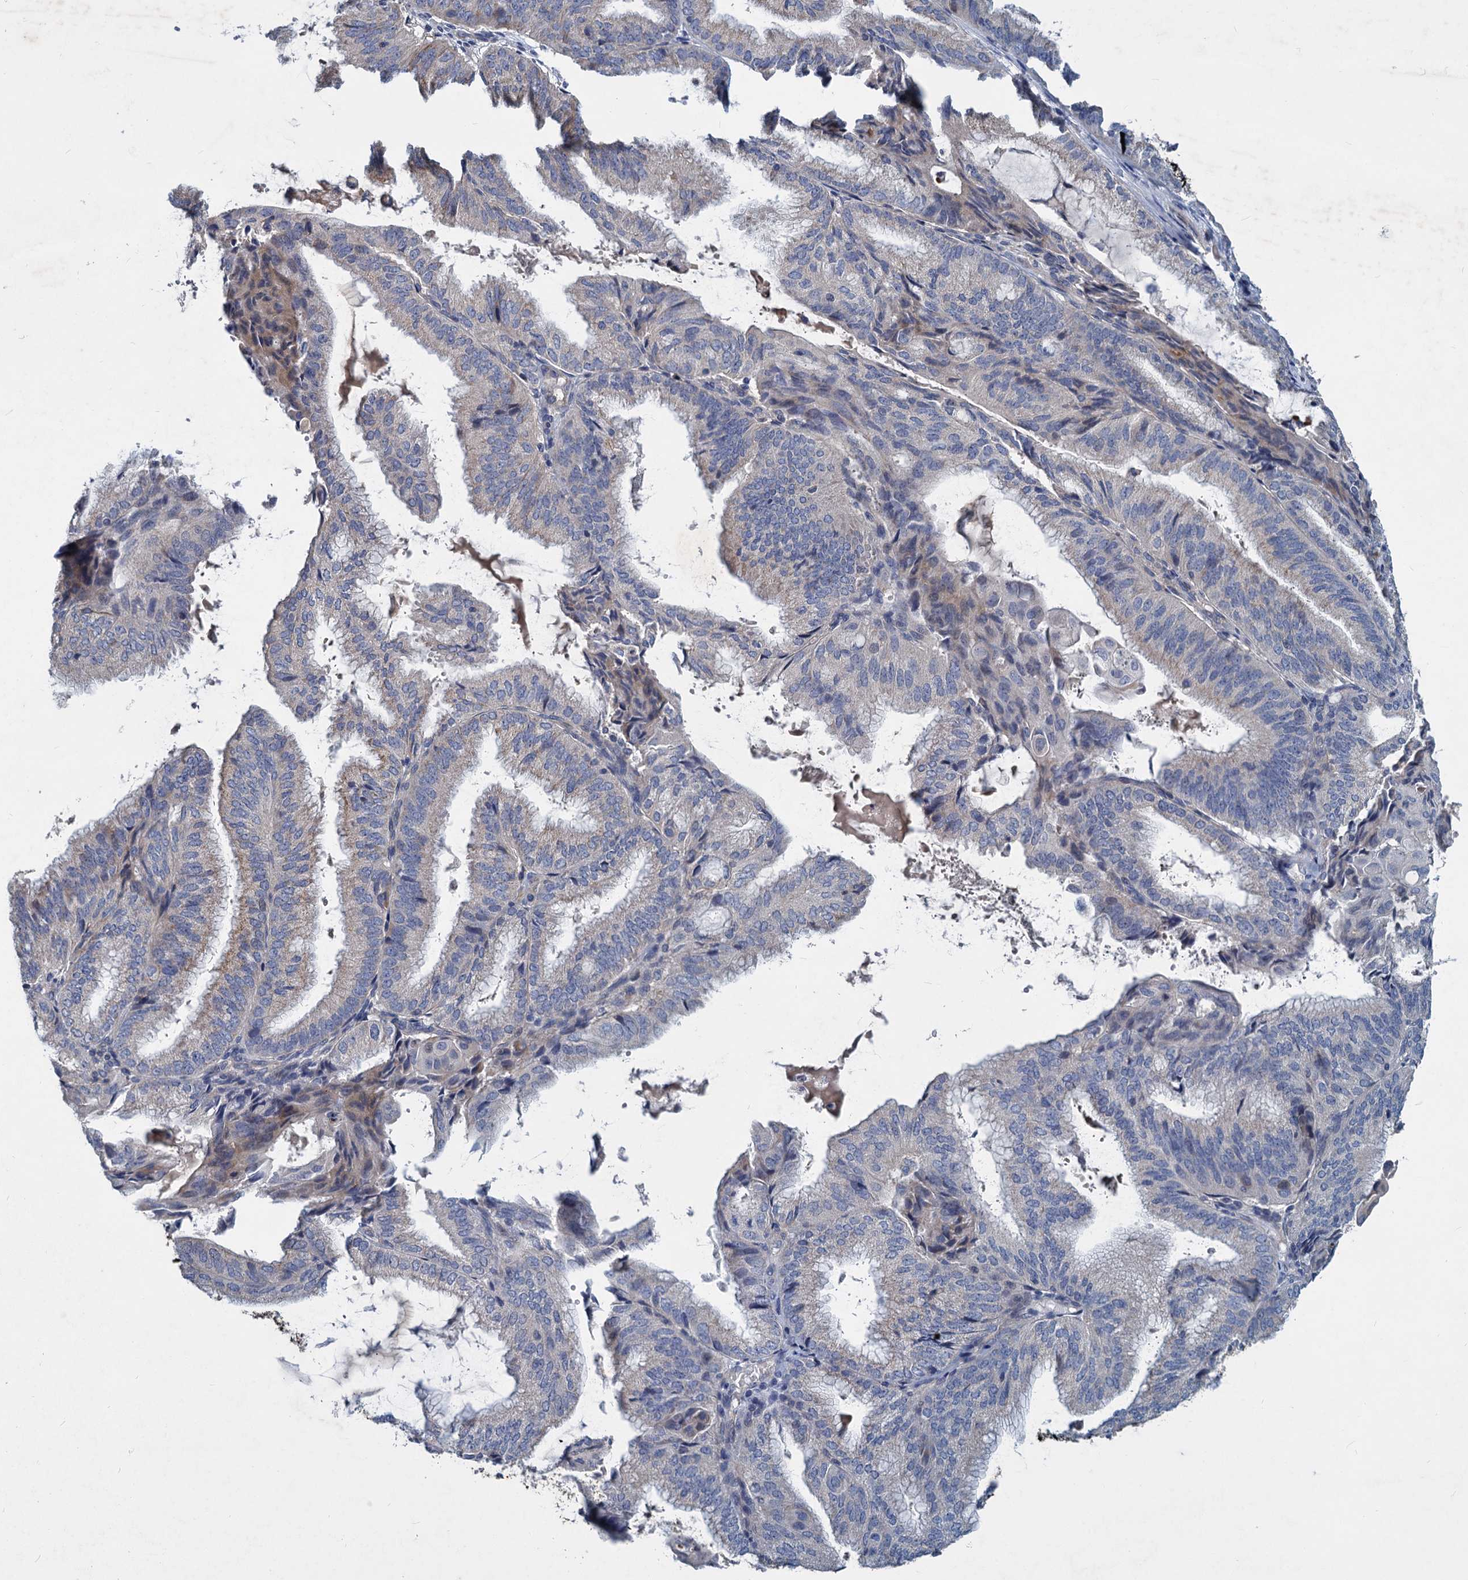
{"staining": {"intensity": "weak", "quantity": "<25%", "location": "cytoplasmic/membranous"}, "tissue": "endometrial cancer", "cell_type": "Tumor cells", "image_type": "cancer", "snomed": [{"axis": "morphology", "description": "Adenocarcinoma, NOS"}, {"axis": "topography", "description": "Endometrium"}], "caption": "Immunohistochemical staining of endometrial cancer (adenocarcinoma) demonstrates no significant staining in tumor cells.", "gene": "SLC2A7", "patient": {"sex": "female", "age": 49}}